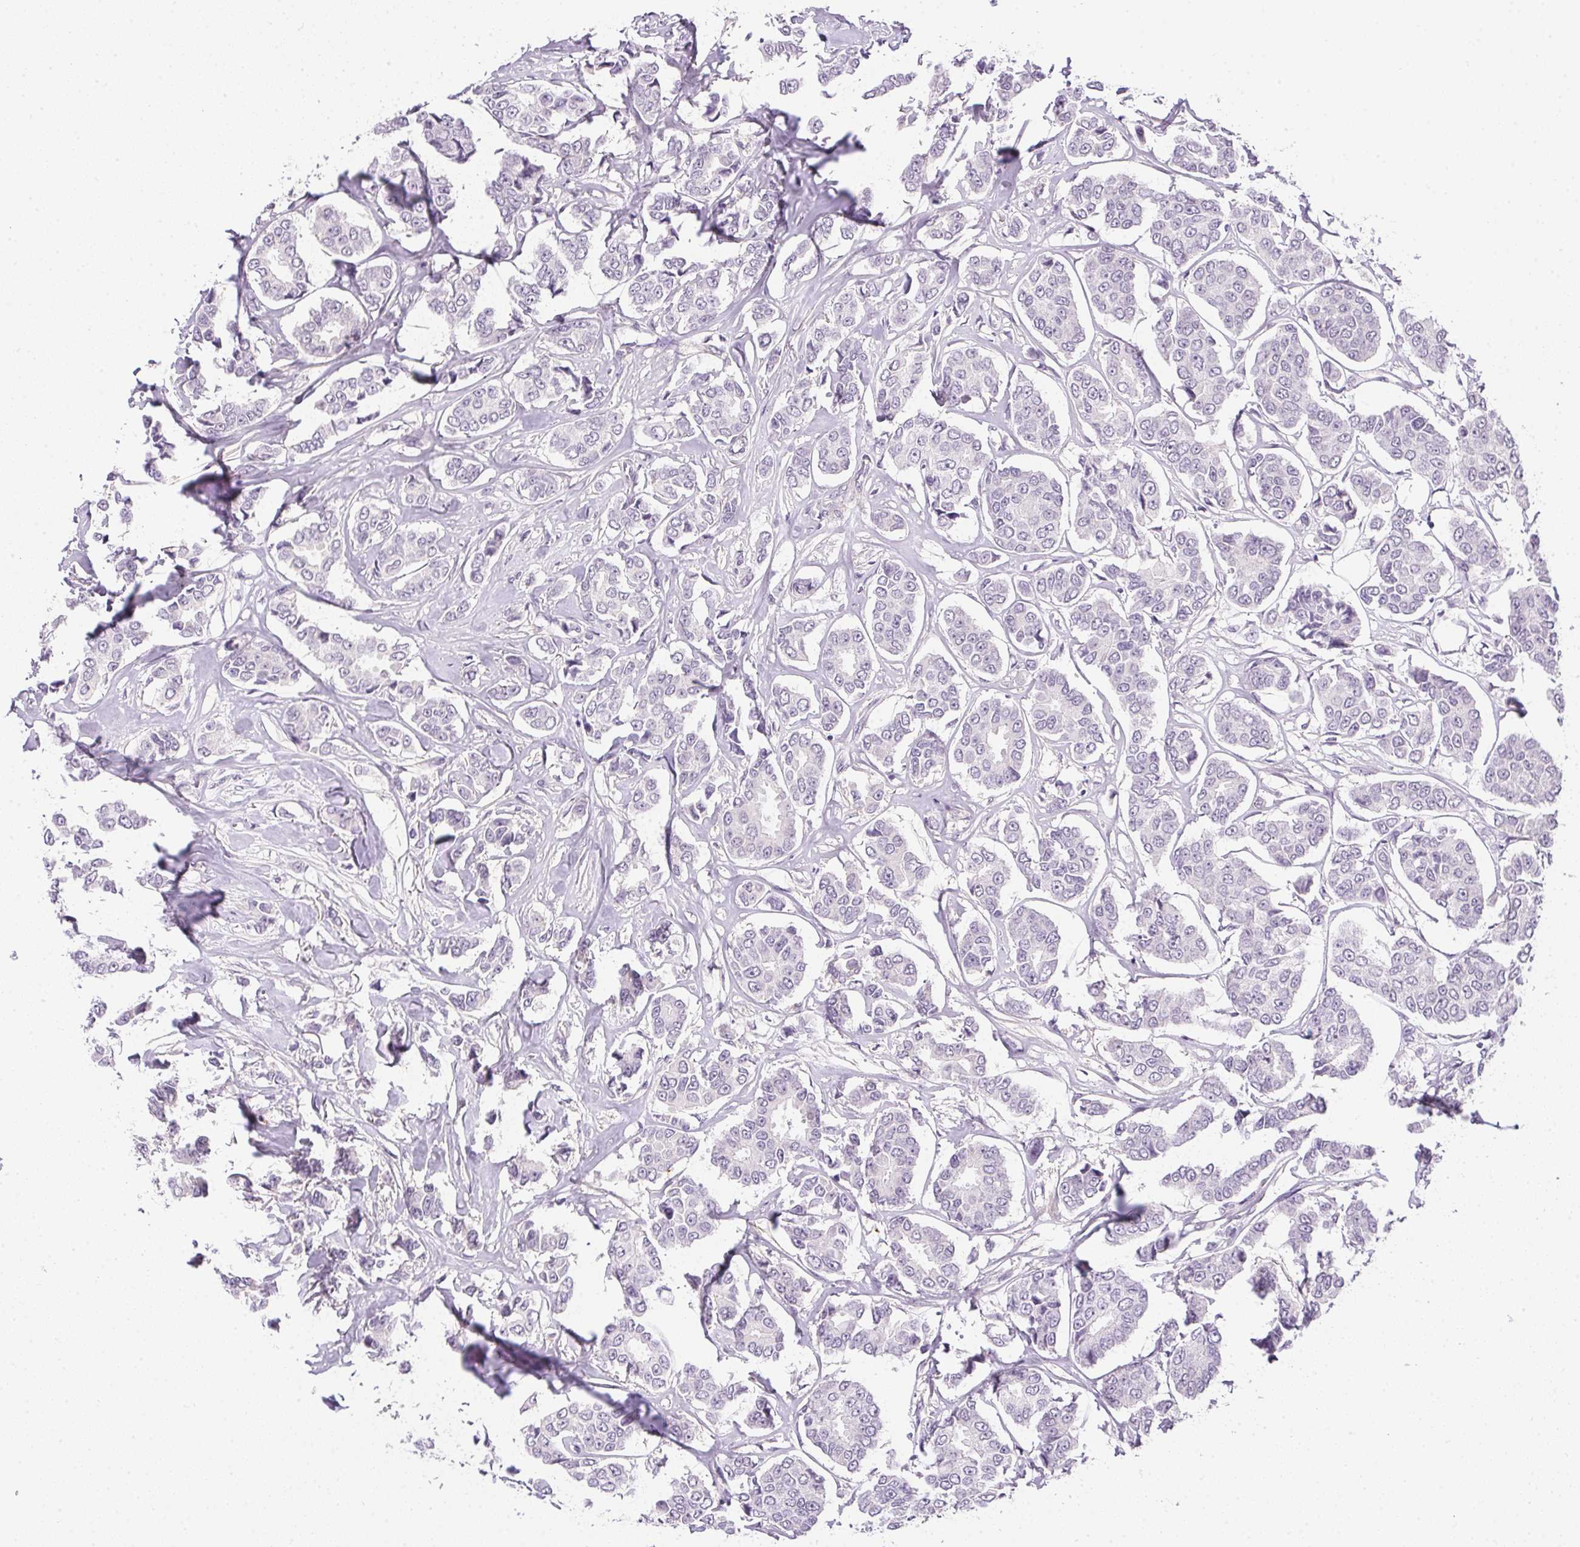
{"staining": {"intensity": "negative", "quantity": "none", "location": "none"}, "tissue": "breast cancer", "cell_type": "Tumor cells", "image_type": "cancer", "snomed": [{"axis": "morphology", "description": "Duct carcinoma"}, {"axis": "topography", "description": "Breast"}], "caption": "This is a micrograph of immunohistochemistry staining of breast cancer, which shows no expression in tumor cells.", "gene": "PRL", "patient": {"sex": "female", "age": 94}}